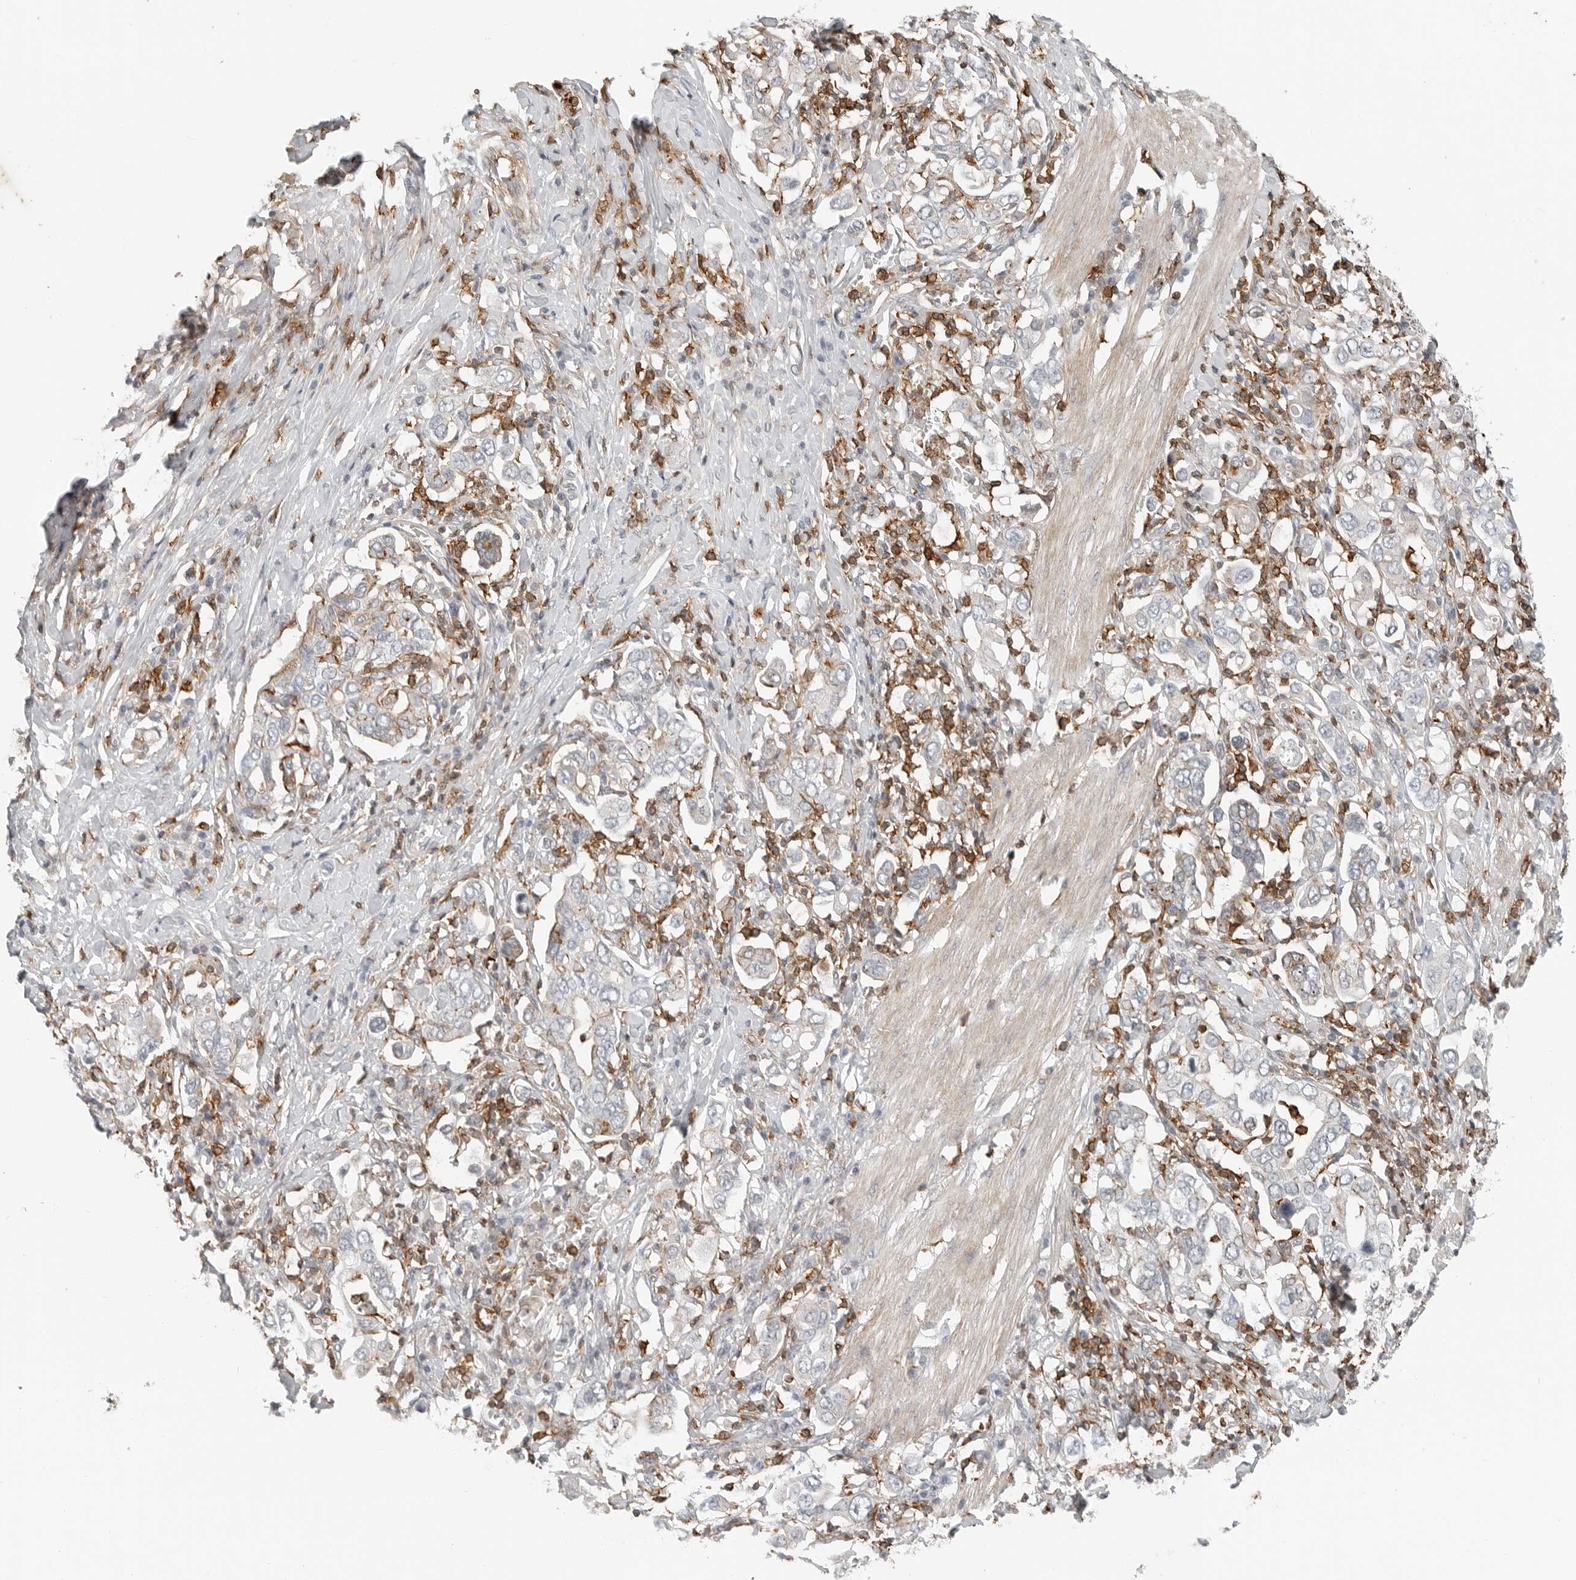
{"staining": {"intensity": "negative", "quantity": "none", "location": "none"}, "tissue": "stomach cancer", "cell_type": "Tumor cells", "image_type": "cancer", "snomed": [{"axis": "morphology", "description": "Adenocarcinoma, NOS"}, {"axis": "topography", "description": "Stomach, upper"}], "caption": "This is an immunohistochemistry histopathology image of human stomach cancer. There is no staining in tumor cells.", "gene": "LEFTY2", "patient": {"sex": "male", "age": 62}}